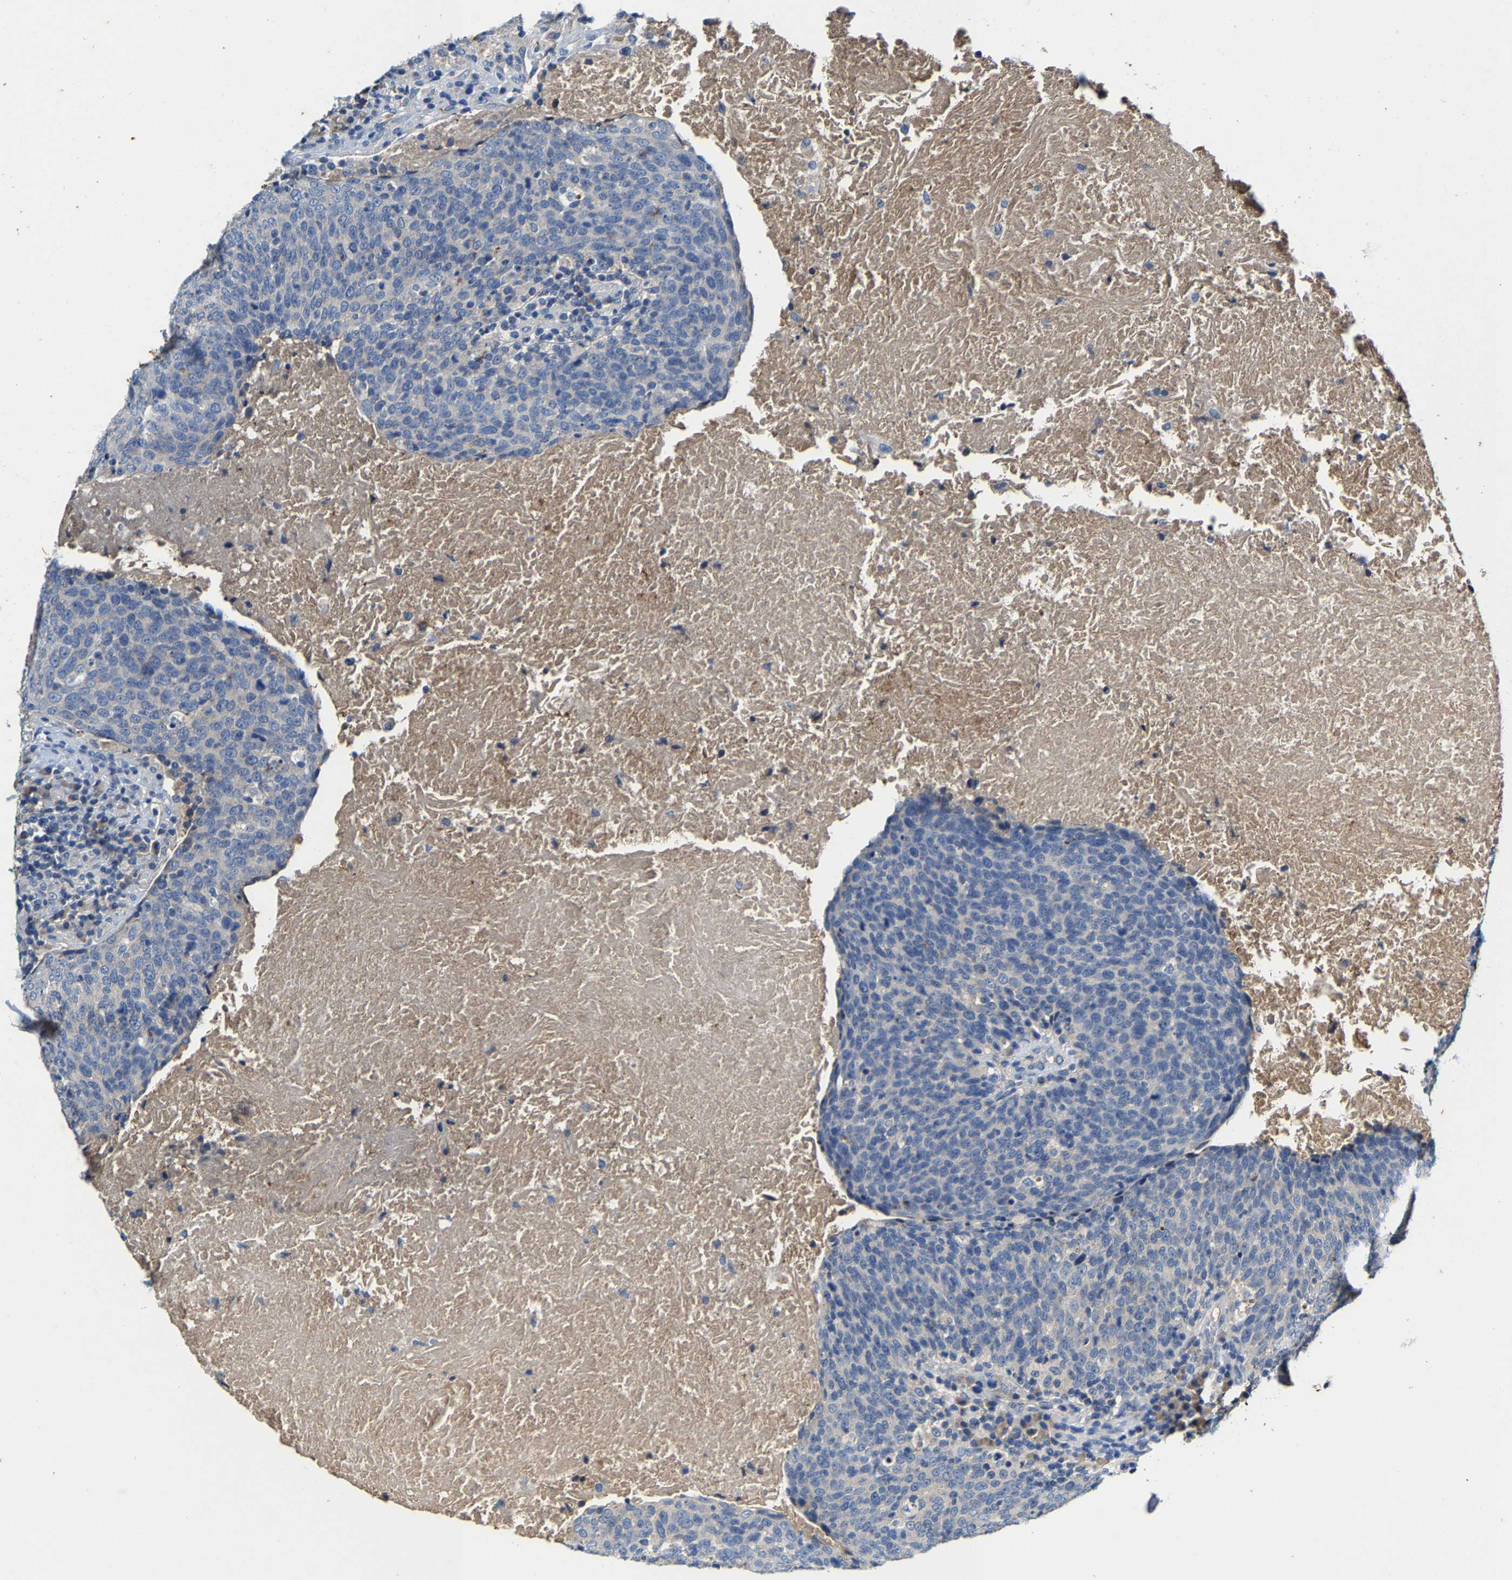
{"staining": {"intensity": "negative", "quantity": "none", "location": "none"}, "tissue": "head and neck cancer", "cell_type": "Tumor cells", "image_type": "cancer", "snomed": [{"axis": "morphology", "description": "Squamous cell carcinoma, NOS"}, {"axis": "morphology", "description": "Squamous cell carcinoma, metastatic, NOS"}, {"axis": "topography", "description": "Lymph node"}, {"axis": "topography", "description": "Head-Neck"}], "caption": "An IHC photomicrograph of head and neck metastatic squamous cell carcinoma is shown. There is no staining in tumor cells of head and neck metastatic squamous cell carcinoma. Nuclei are stained in blue.", "gene": "SLC25A25", "patient": {"sex": "male", "age": 62}}